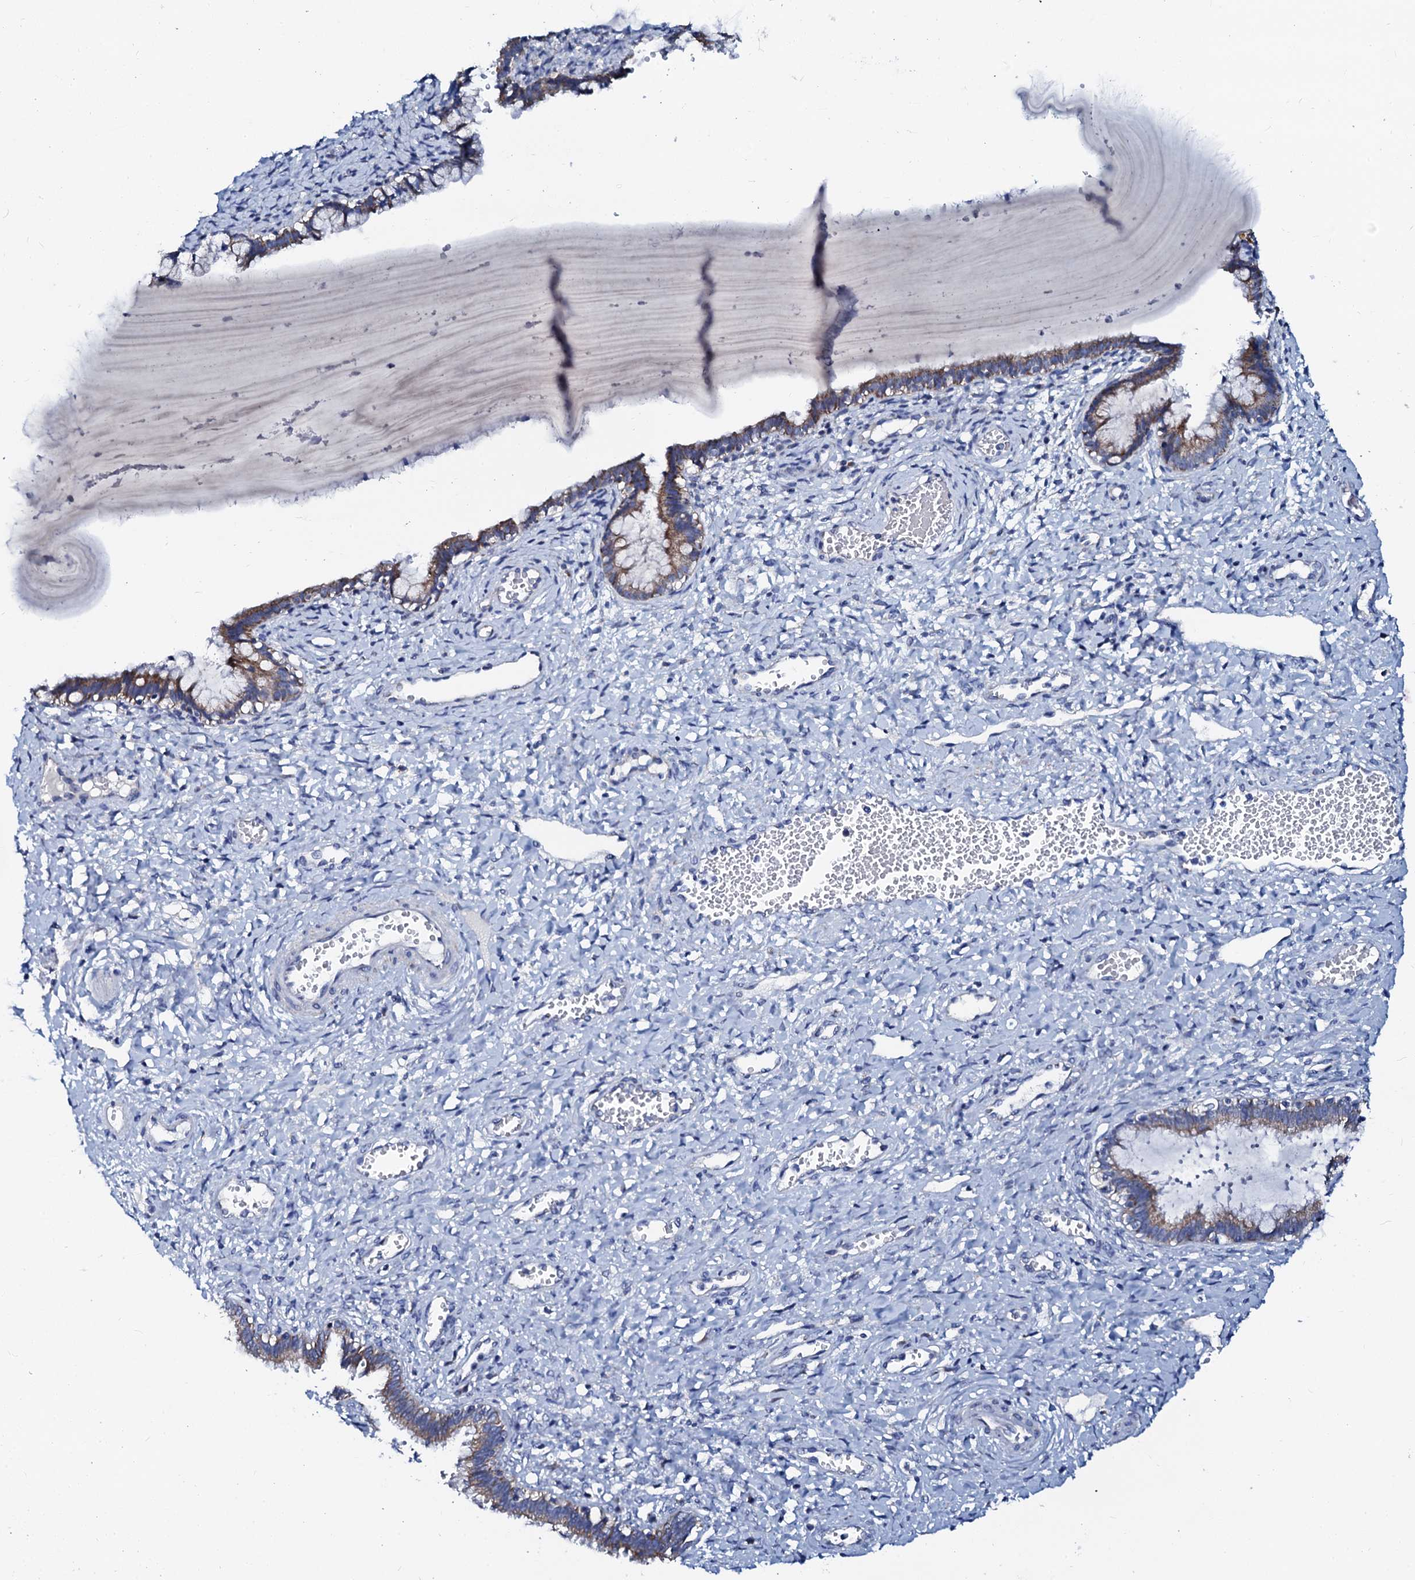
{"staining": {"intensity": "moderate", "quantity": ">75%", "location": "cytoplasmic/membranous"}, "tissue": "cervix", "cell_type": "Glandular cells", "image_type": "normal", "snomed": [{"axis": "morphology", "description": "Normal tissue, NOS"}, {"axis": "morphology", "description": "Adenocarcinoma, NOS"}, {"axis": "topography", "description": "Cervix"}], "caption": "IHC staining of unremarkable cervix, which reveals medium levels of moderate cytoplasmic/membranous staining in approximately >75% of glandular cells indicating moderate cytoplasmic/membranous protein positivity. The staining was performed using DAB (brown) for protein detection and nuclei were counterstained in hematoxylin (blue).", "gene": "SLC37A4", "patient": {"sex": "female", "age": 29}}